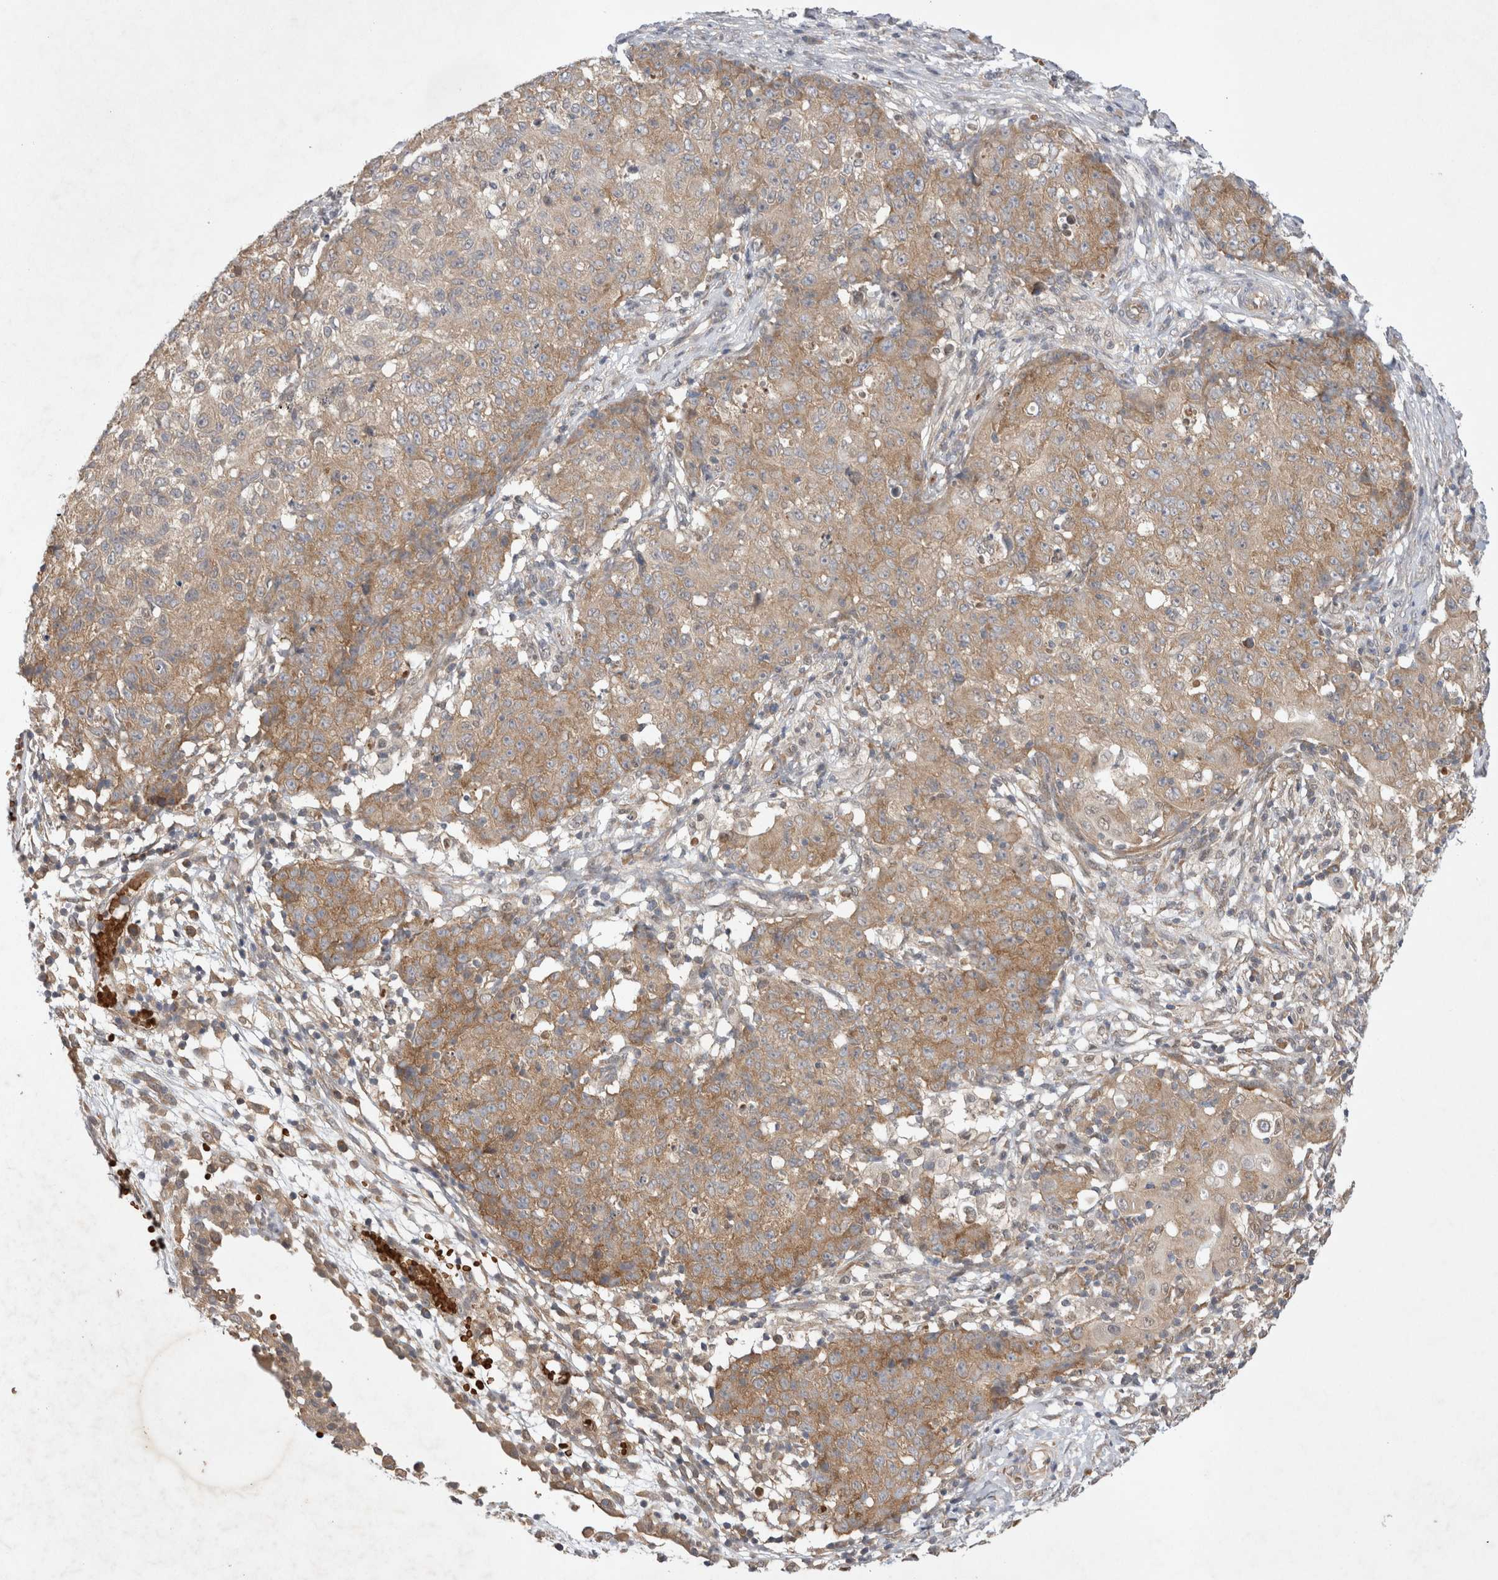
{"staining": {"intensity": "moderate", "quantity": ">75%", "location": "cytoplasmic/membranous"}, "tissue": "ovarian cancer", "cell_type": "Tumor cells", "image_type": "cancer", "snomed": [{"axis": "morphology", "description": "Carcinoma, endometroid"}, {"axis": "topography", "description": "Ovary"}], "caption": "Tumor cells show medium levels of moderate cytoplasmic/membranous positivity in approximately >75% of cells in ovarian cancer.", "gene": "EIF3E", "patient": {"sex": "female", "age": 42}}